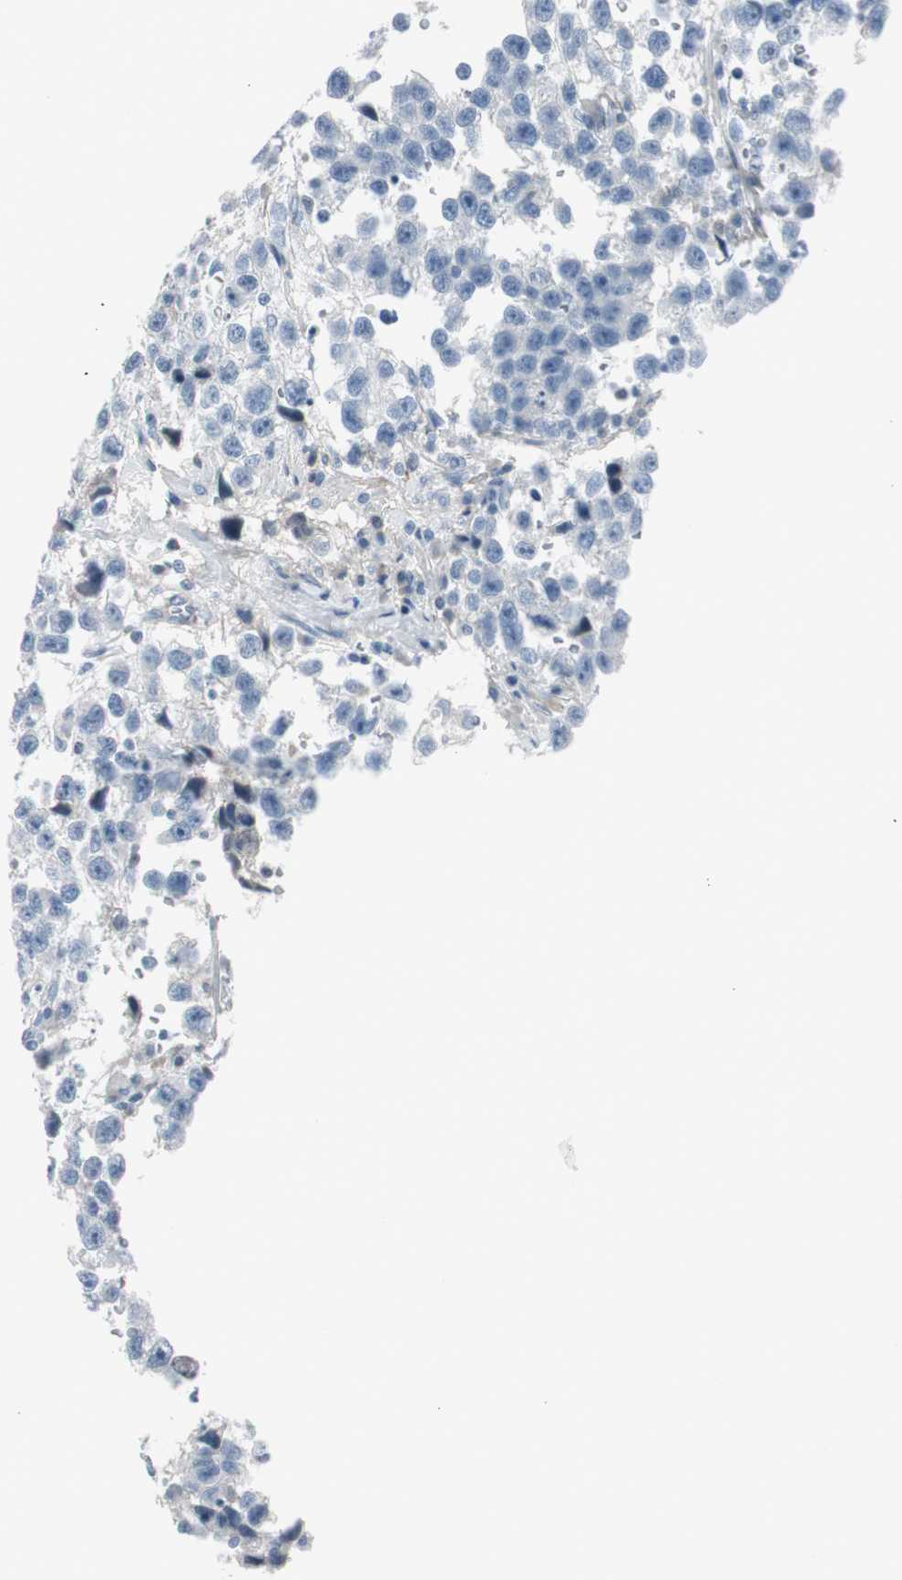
{"staining": {"intensity": "negative", "quantity": "none", "location": "none"}, "tissue": "testis cancer", "cell_type": "Tumor cells", "image_type": "cancer", "snomed": [{"axis": "morphology", "description": "Seminoma, NOS"}, {"axis": "topography", "description": "Testis"}], "caption": "Histopathology image shows no significant protein staining in tumor cells of testis cancer. The staining is performed using DAB (3,3'-diaminobenzidine) brown chromogen with nuclei counter-stained in using hematoxylin.", "gene": "CACNA2D1", "patient": {"sex": "male", "age": 33}}